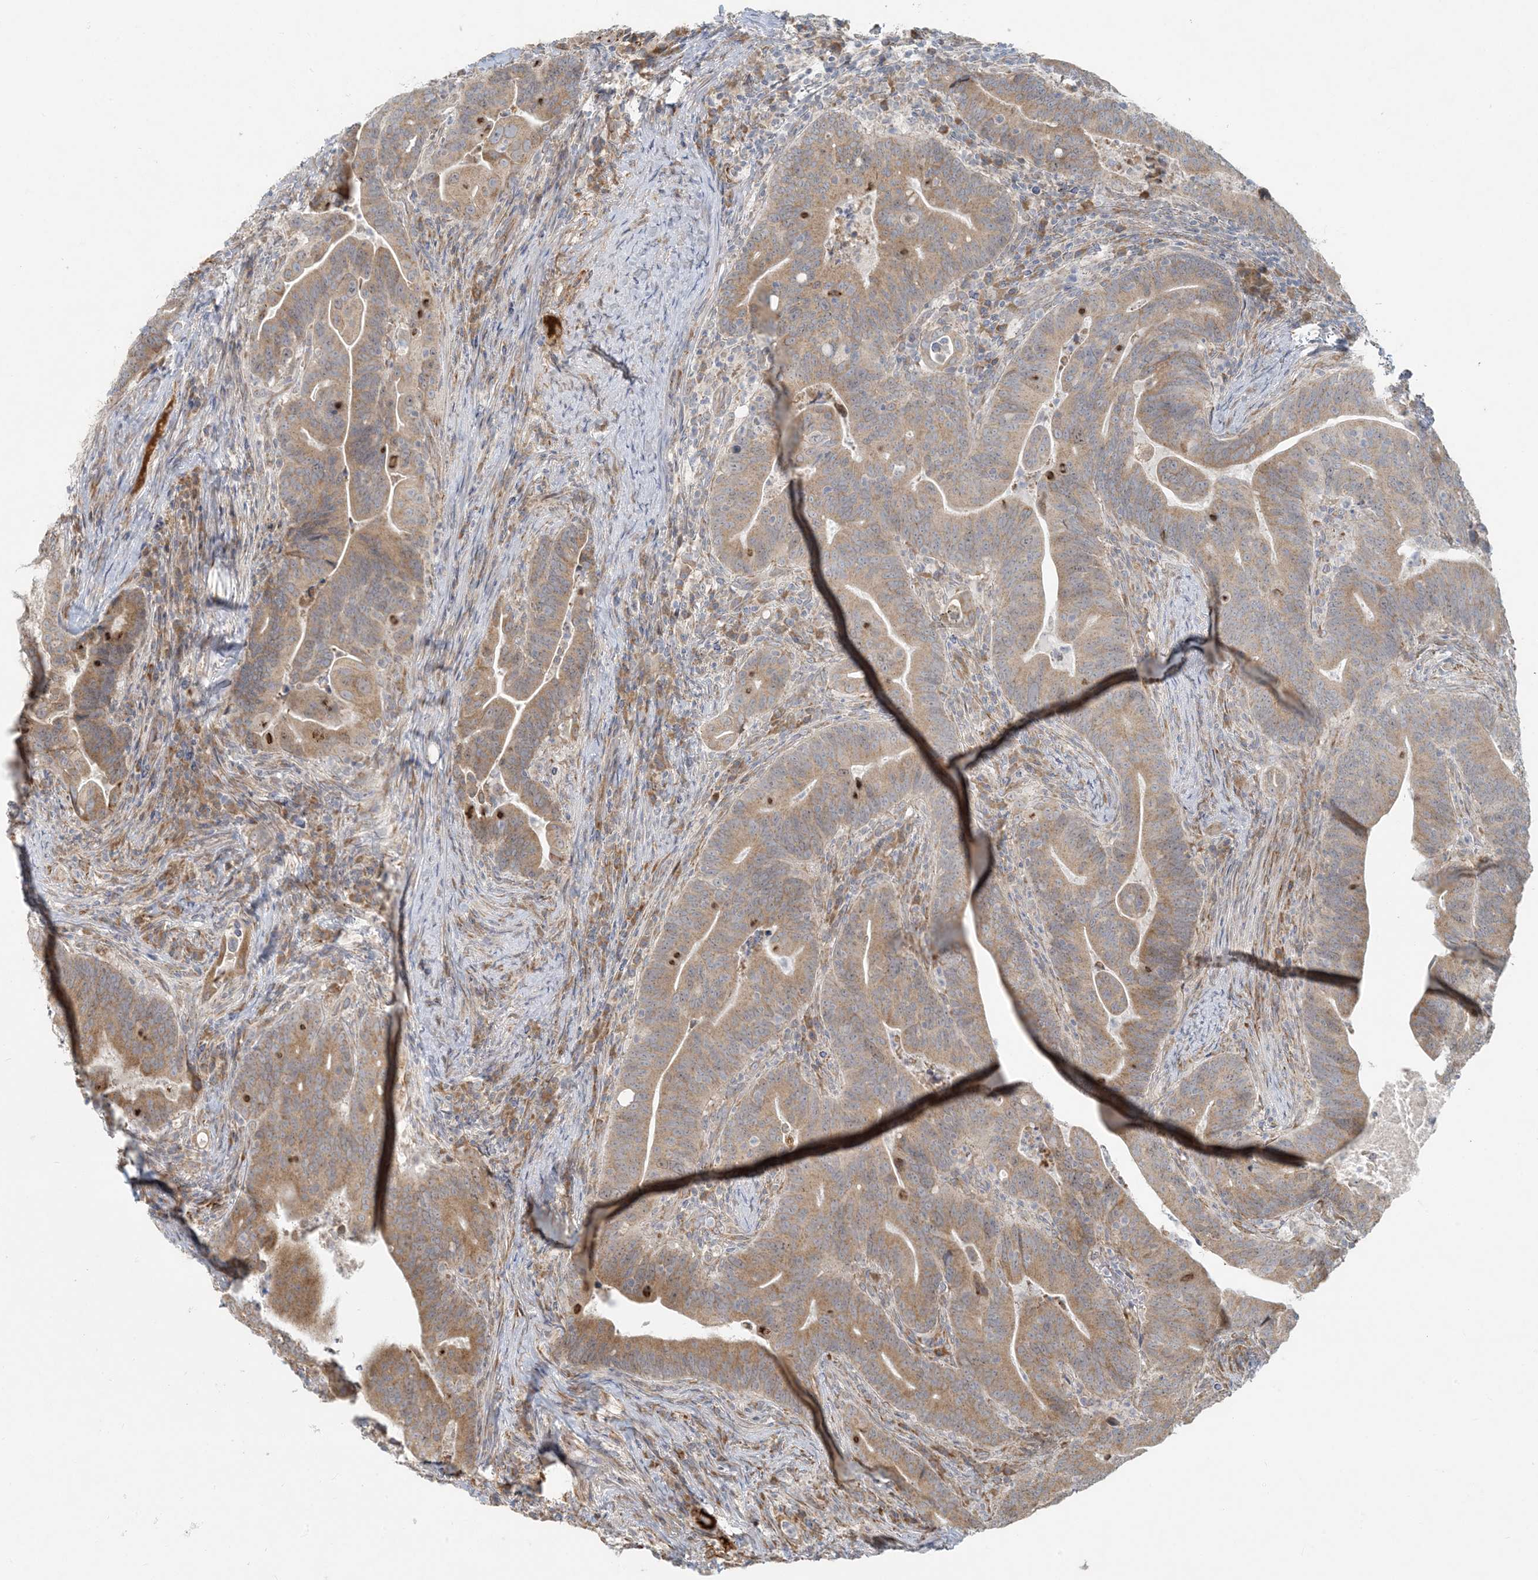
{"staining": {"intensity": "moderate", "quantity": ">75%", "location": "cytoplasmic/membranous"}, "tissue": "colorectal cancer", "cell_type": "Tumor cells", "image_type": "cancer", "snomed": [{"axis": "morphology", "description": "Adenocarcinoma, NOS"}, {"axis": "topography", "description": "Colon"}], "caption": "This image shows IHC staining of adenocarcinoma (colorectal), with medium moderate cytoplasmic/membranous expression in approximately >75% of tumor cells.", "gene": "HACL1", "patient": {"sex": "female", "age": 66}}